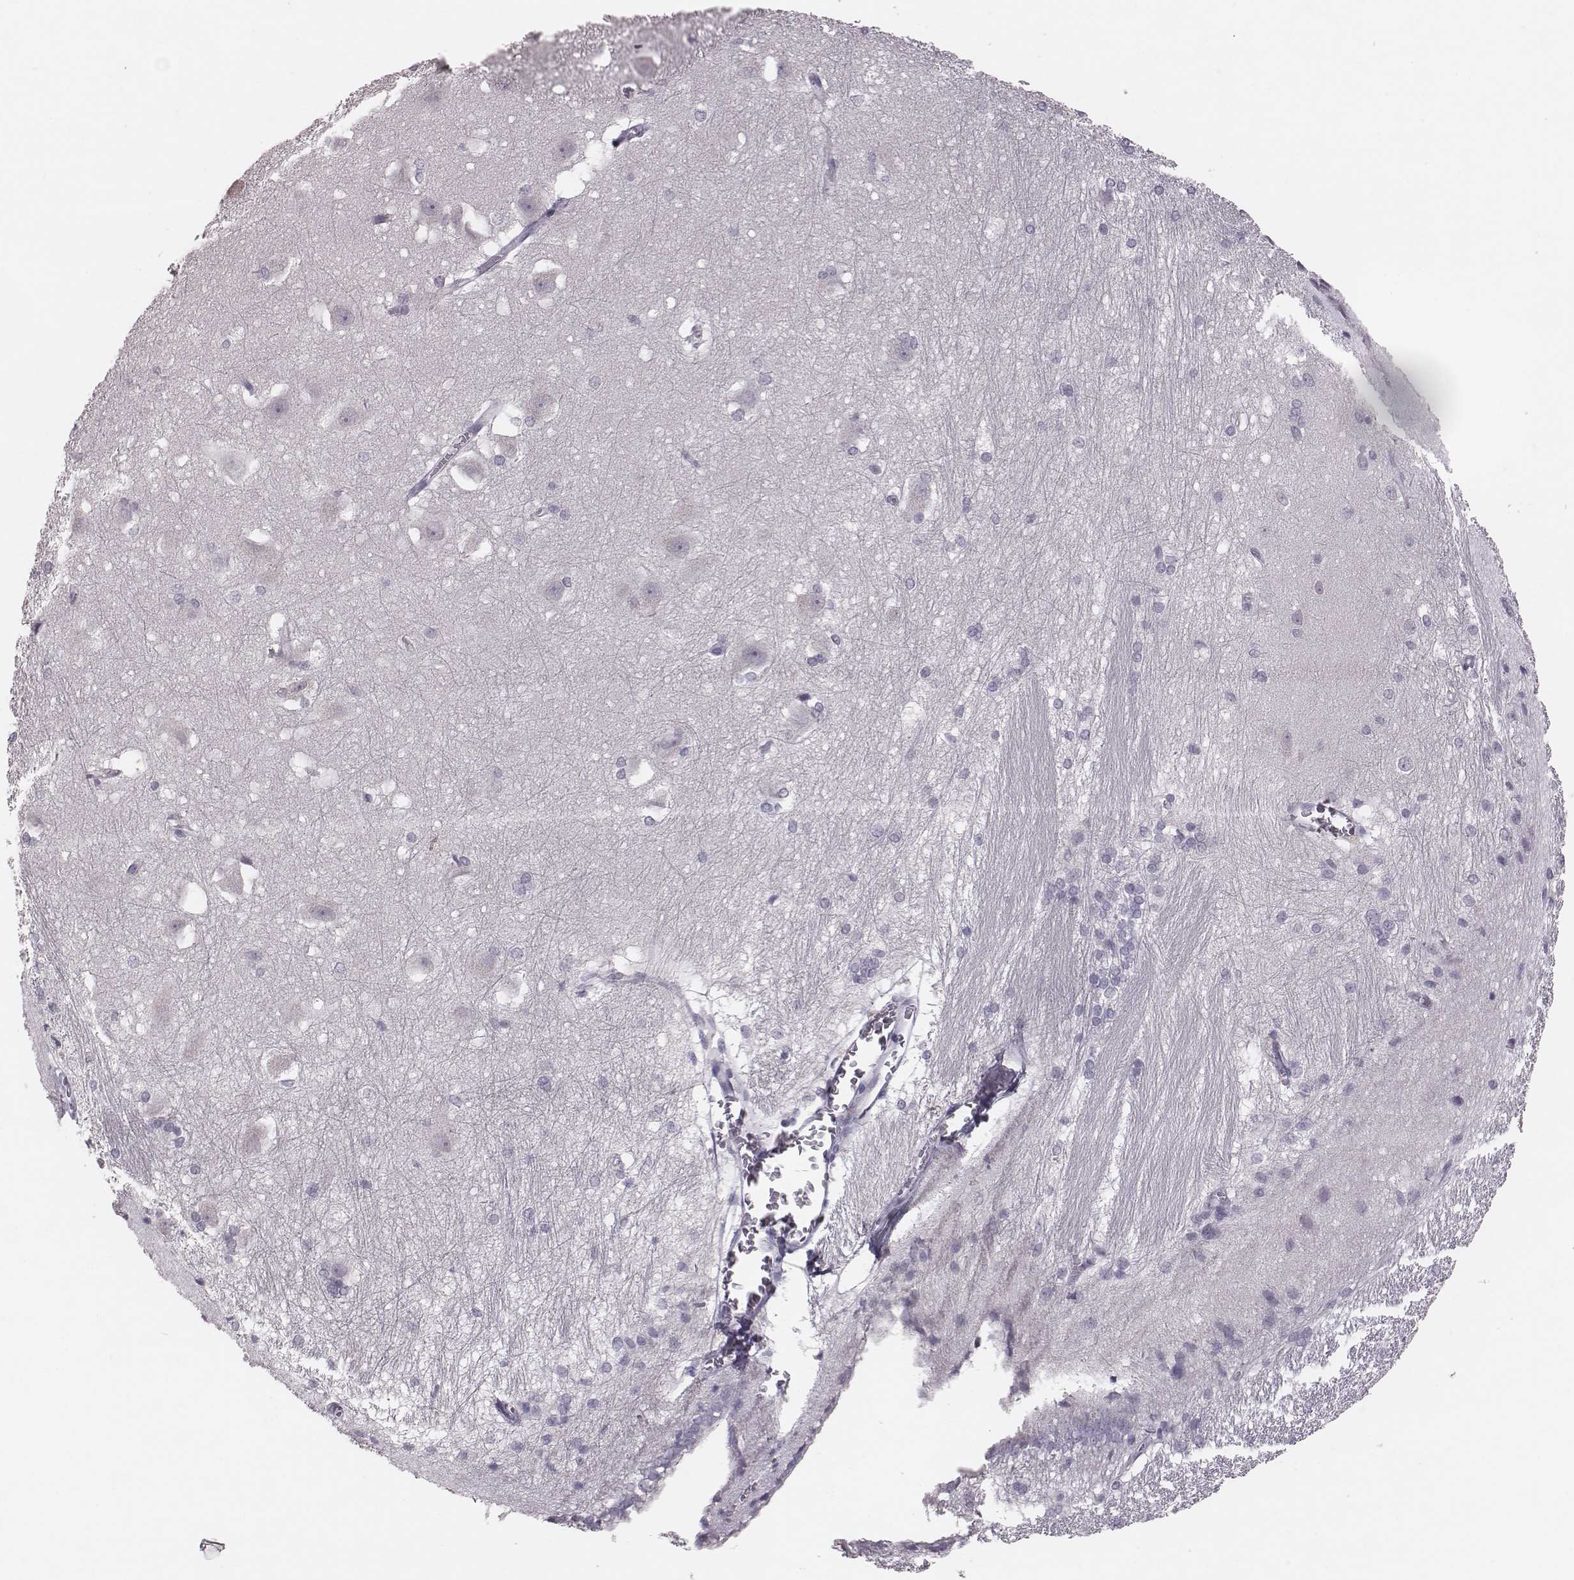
{"staining": {"intensity": "negative", "quantity": "none", "location": "none"}, "tissue": "hippocampus", "cell_type": "Glial cells", "image_type": "normal", "snomed": [{"axis": "morphology", "description": "Normal tissue, NOS"}, {"axis": "topography", "description": "Cerebral cortex"}, {"axis": "topography", "description": "Hippocampus"}], "caption": "This is a micrograph of immunohistochemistry (IHC) staining of benign hippocampus, which shows no expression in glial cells.", "gene": "CFTR", "patient": {"sex": "female", "age": 19}}